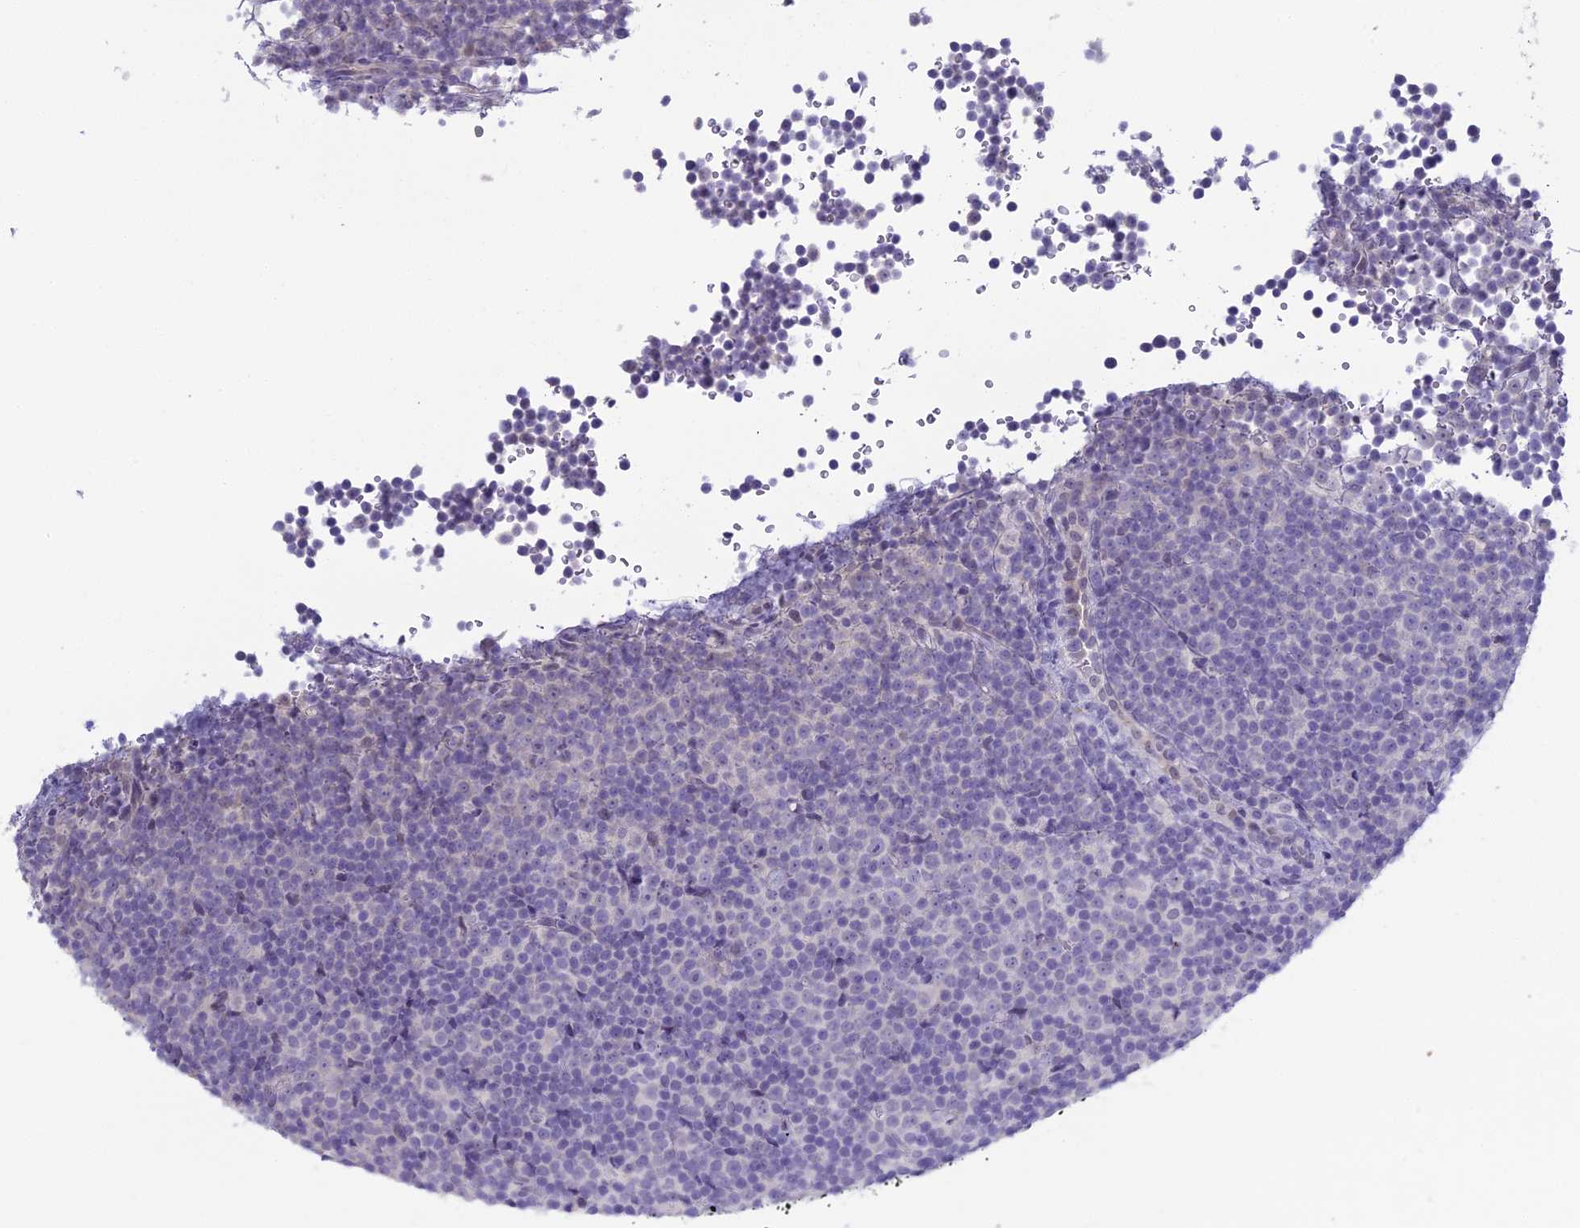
{"staining": {"intensity": "negative", "quantity": "none", "location": "none"}, "tissue": "lymphoma", "cell_type": "Tumor cells", "image_type": "cancer", "snomed": [{"axis": "morphology", "description": "Malignant lymphoma, non-Hodgkin's type, Low grade"}, {"axis": "topography", "description": "Lymph node"}], "caption": "Tumor cells are negative for brown protein staining in lymphoma. (IHC, brightfield microscopy, high magnification).", "gene": "MUC13", "patient": {"sex": "female", "age": 67}}